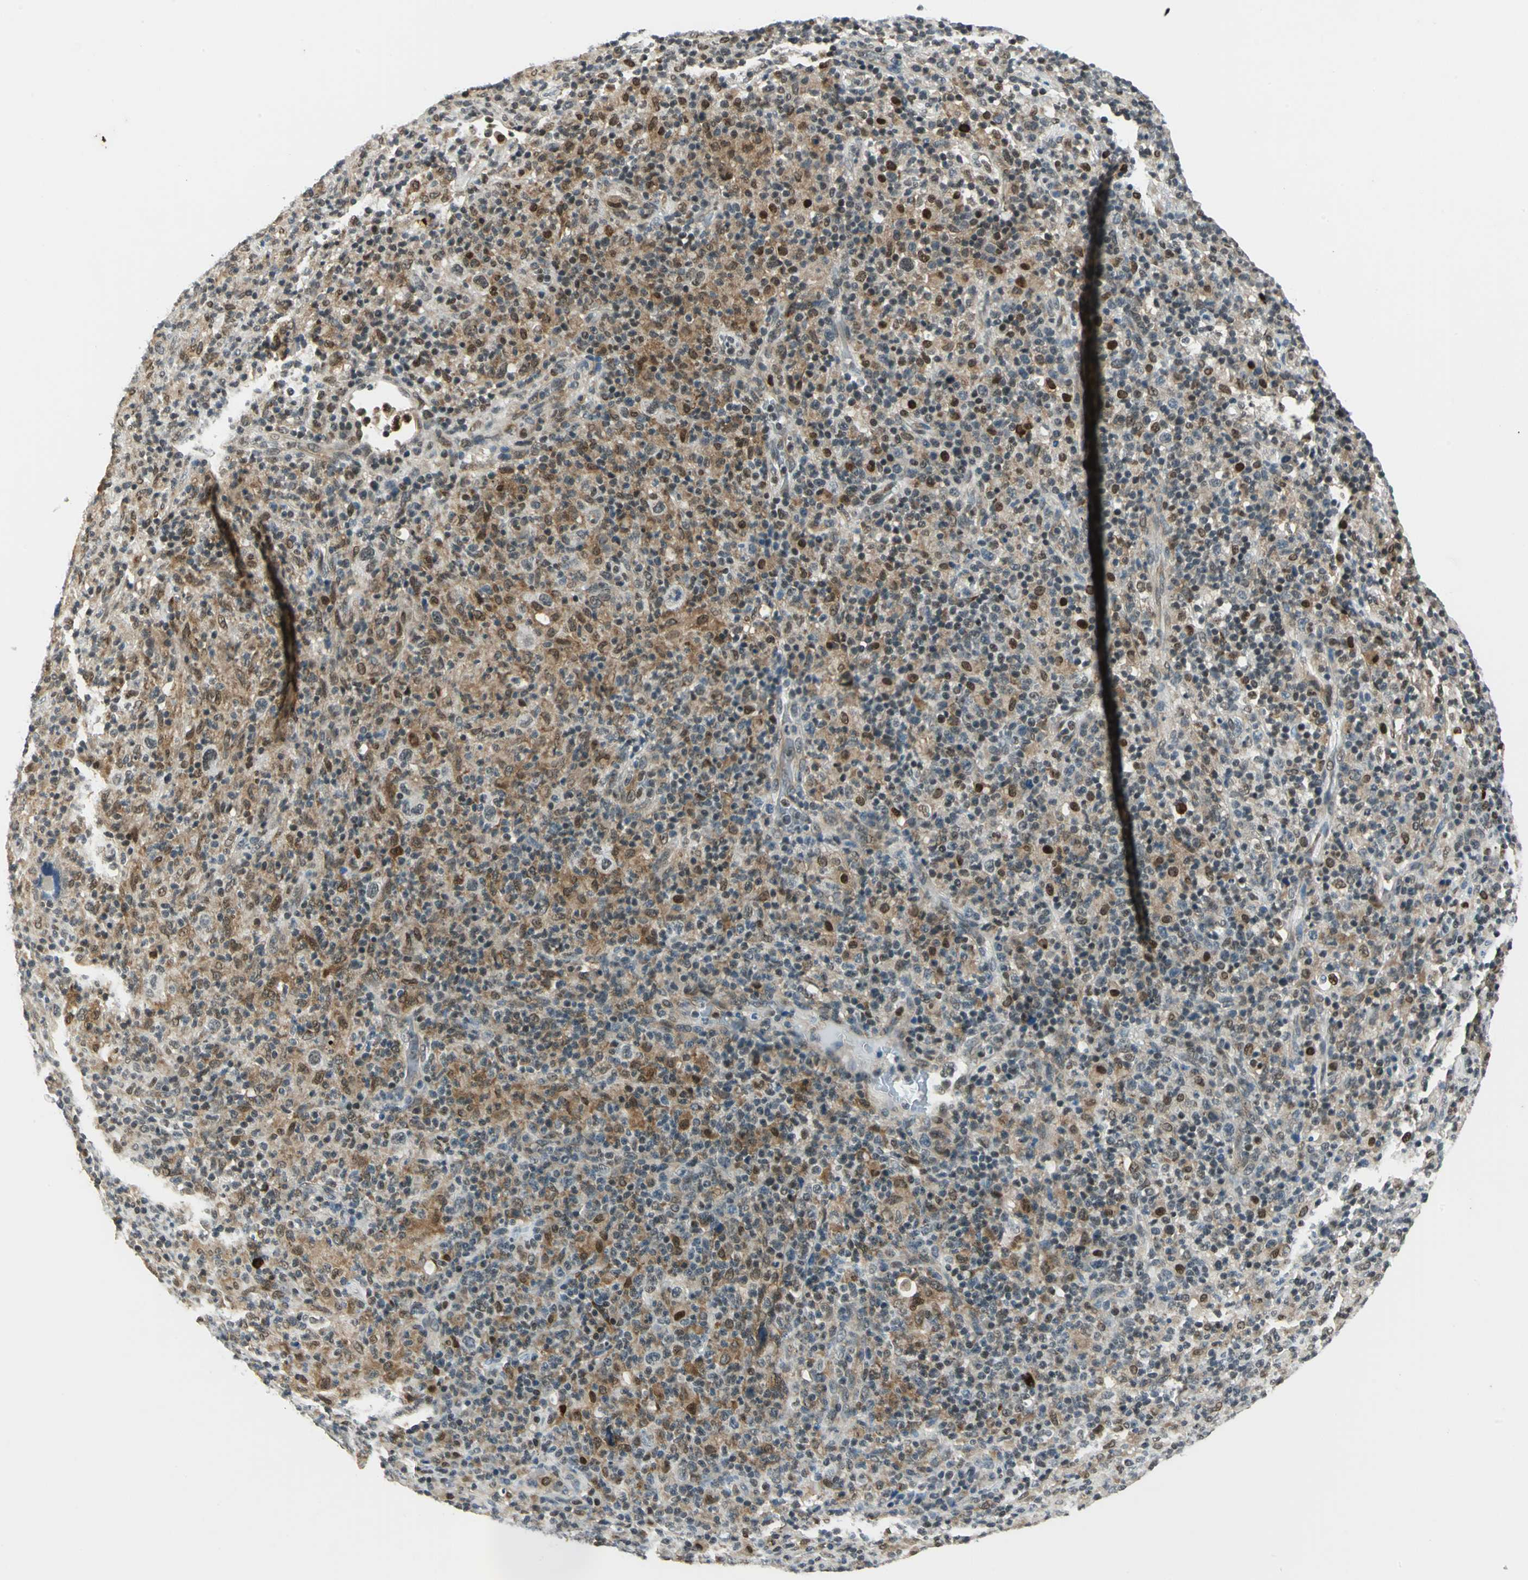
{"staining": {"intensity": "moderate", "quantity": "25%-75%", "location": "cytoplasmic/membranous,nuclear"}, "tissue": "lymphoma", "cell_type": "Tumor cells", "image_type": "cancer", "snomed": [{"axis": "morphology", "description": "Hodgkin's disease, NOS"}, {"axis": "topography", "description": "Lymph node"}], "caption": "Human Hodgkin's disease stained with a protein marker displays moderate staining in tumor cells.", "gene": "RAD17", "patient": {"sex": "male", "age": 65}}